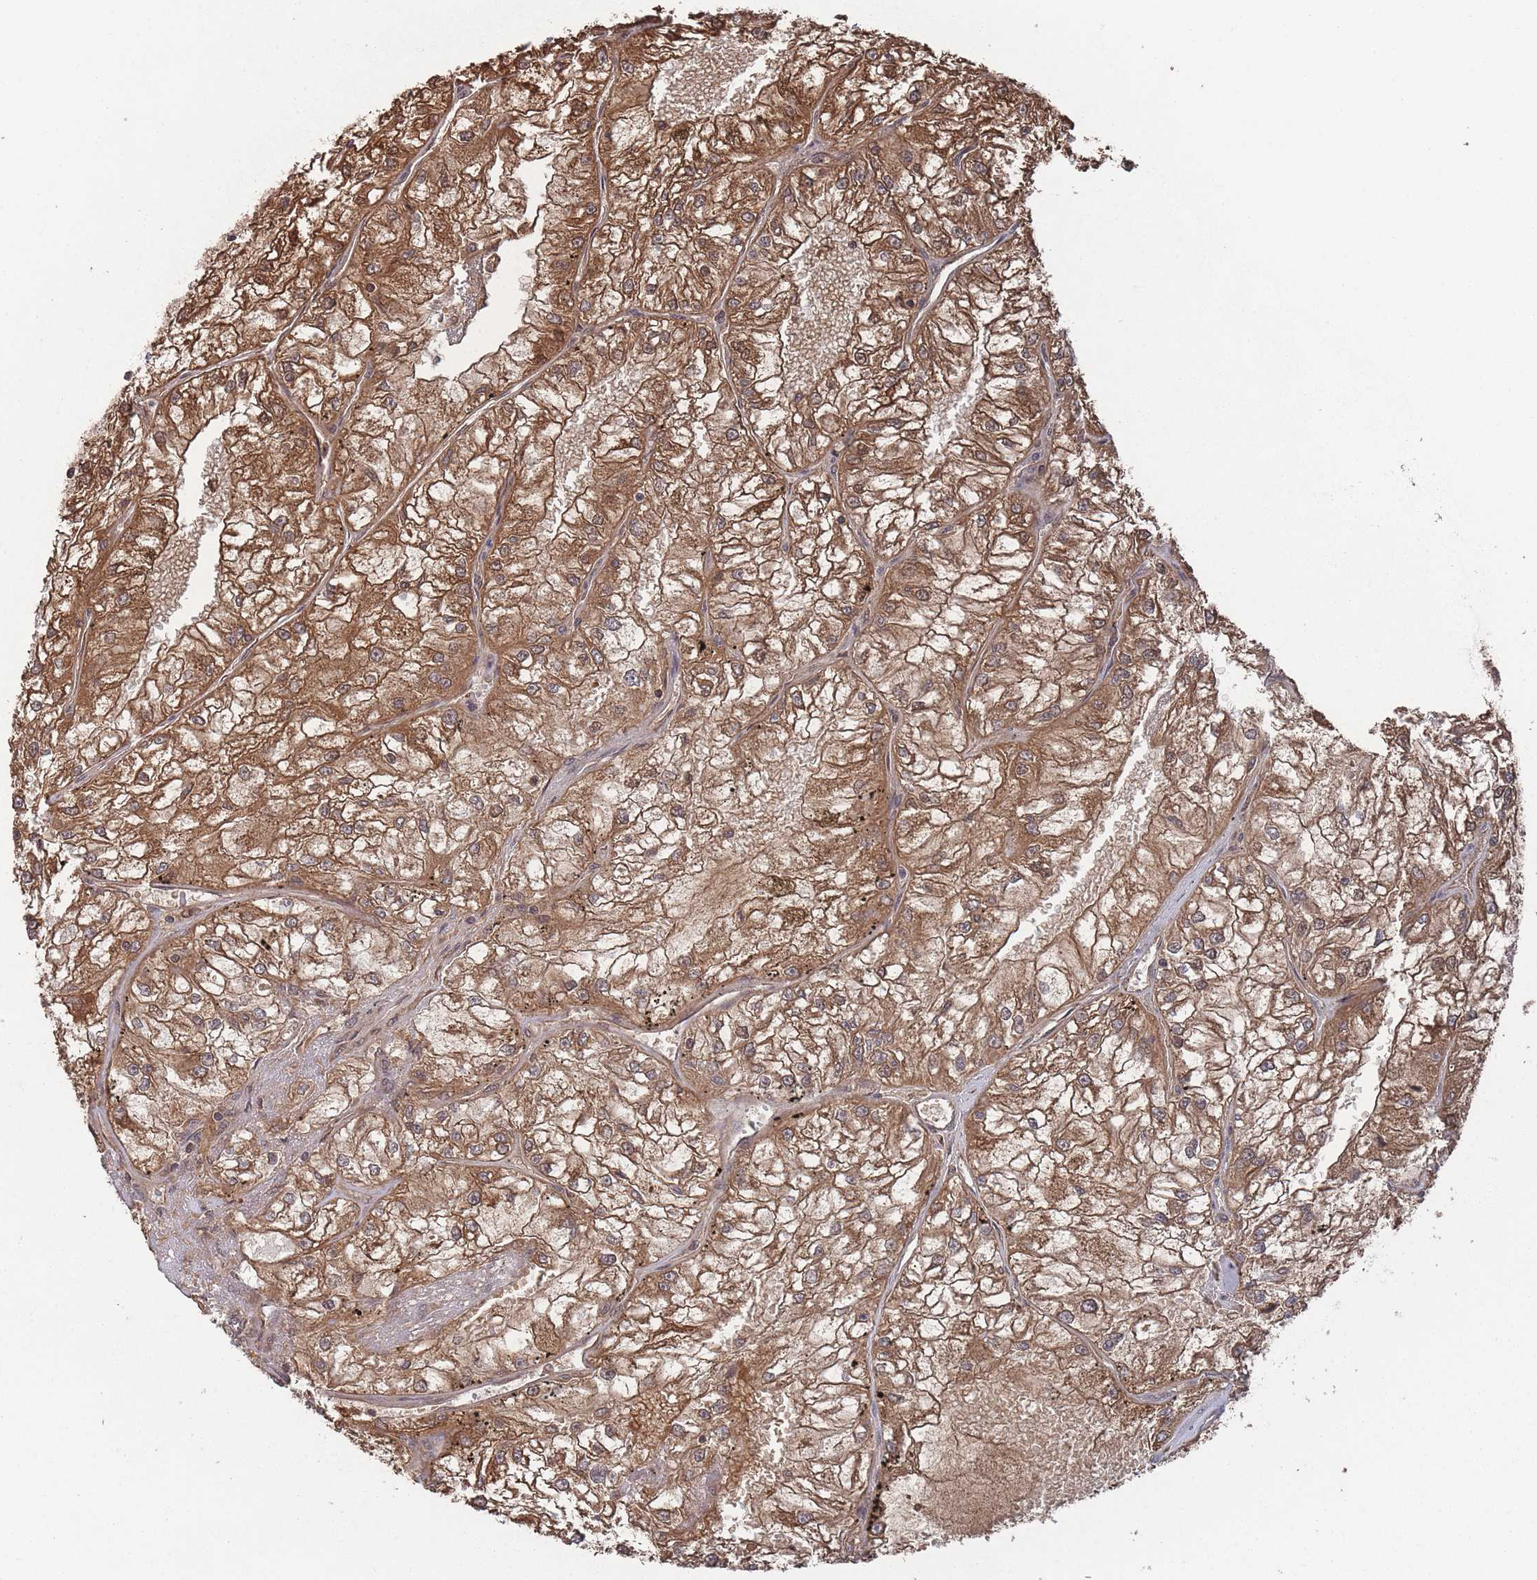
{"staining": {"intensity": "strong", "quantity": ">75%", "location": "cytoplasmic/membranous"}, "tissue": "renal cancer", "cell_type": "Tumor cells", "image_type": "cancer", "snomed": [{"axis": "morphology", "description": "Adenocarcinoma, NOS"}, {"axis": "topography", "description": "Kidney"}], "caption": "Renal cancer stained for a protein (brown) reveals strong cytoplasmic/membranous positive expression in about >75% of tumor cells.", "gene": "SF3B1", "patient": {"sex": "female", "age": 72}}